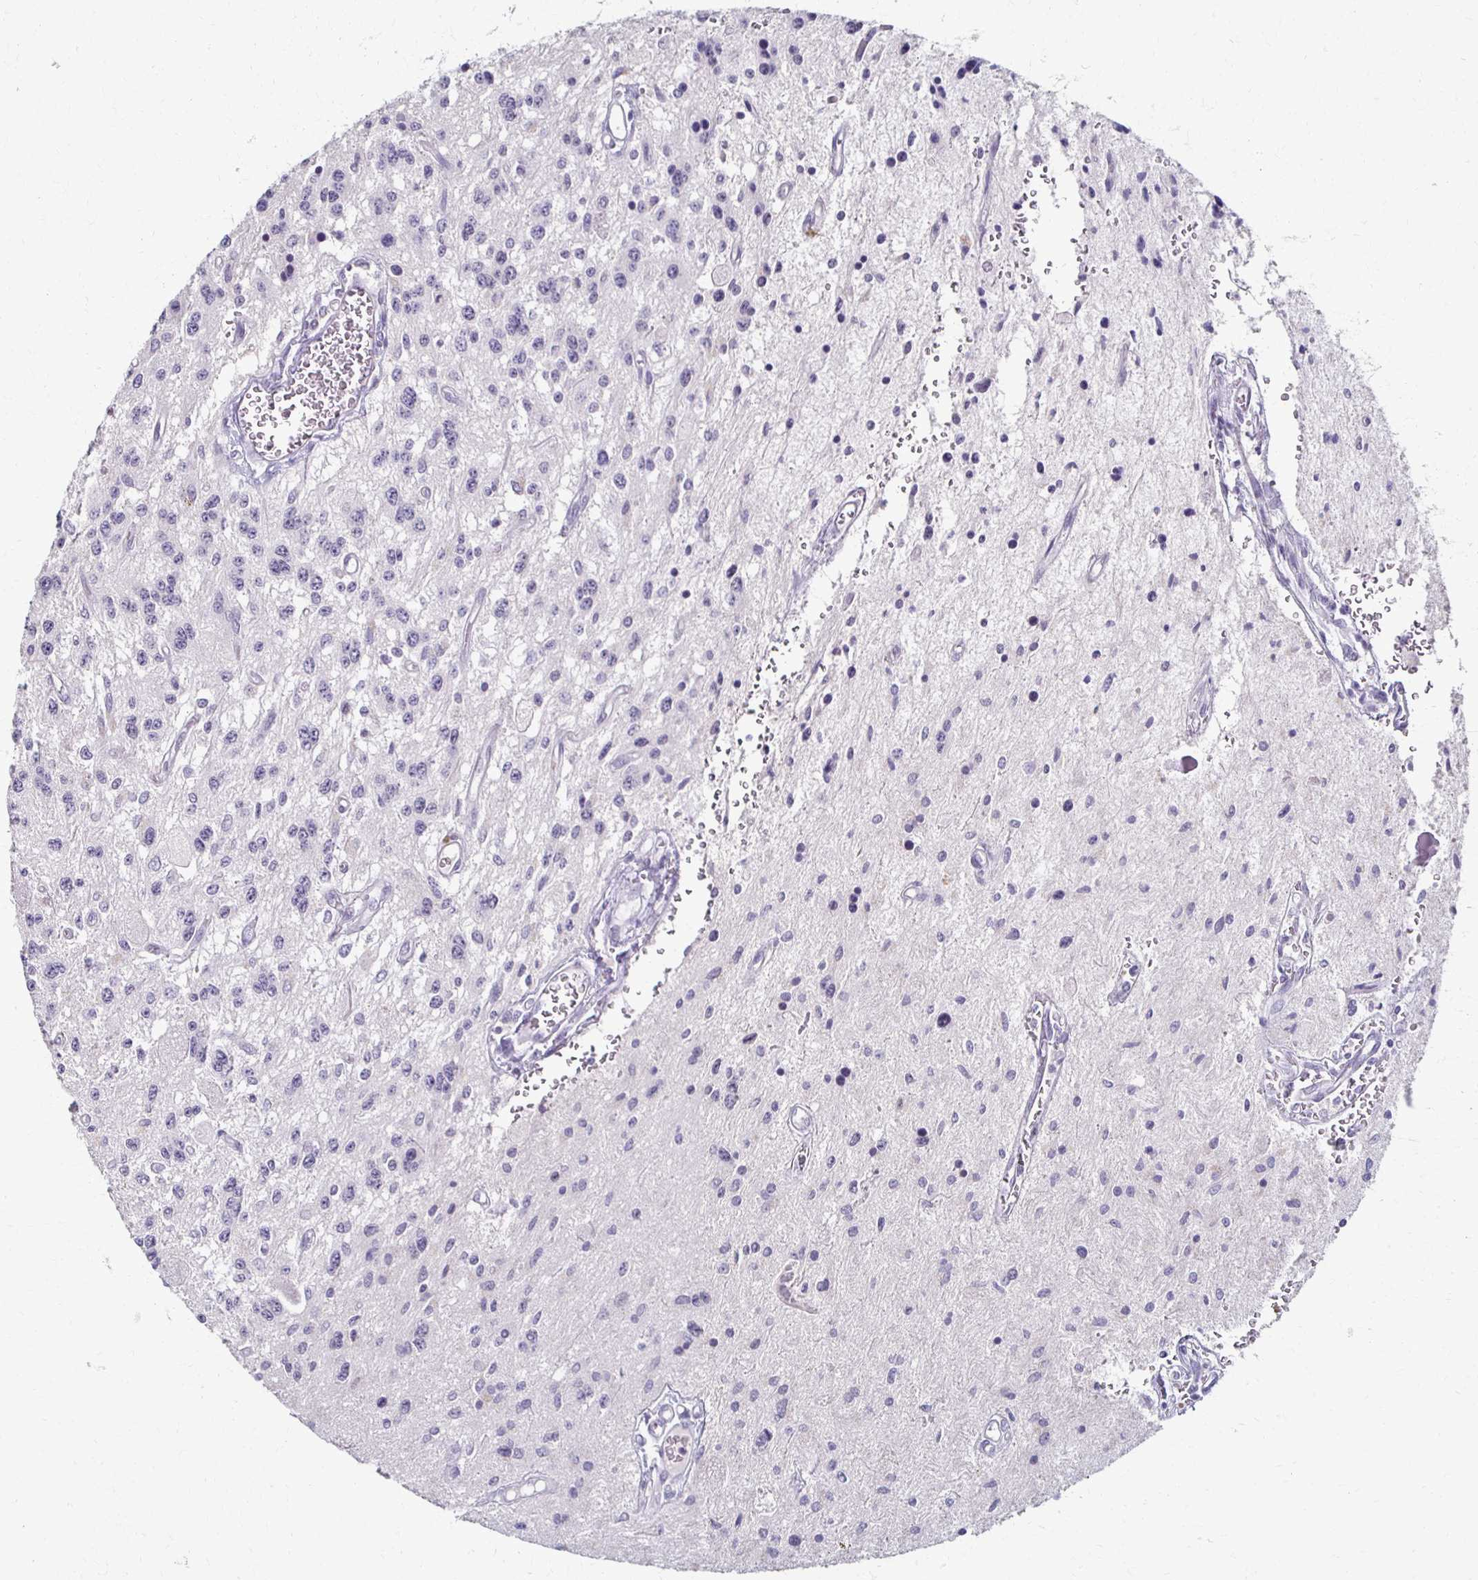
{"staining": {"intensity": "negative", "quantity": "none", "location": "none"}, "tissue": "glioma", "cell_type": "Tumor cells", "image_type": "cancer", "snomed": [{"axis": "morphology", "description": "Glioma, malignant, Low grade"}, {"axis": "topography", "description": "Cerebellum"}], "caption": "The IHC image has no significant positivity in tumor cells of malignant glioma (low-grade) tissue.", "gene": "FOXO4", "patient": {"sex": "female", "age": 14}}